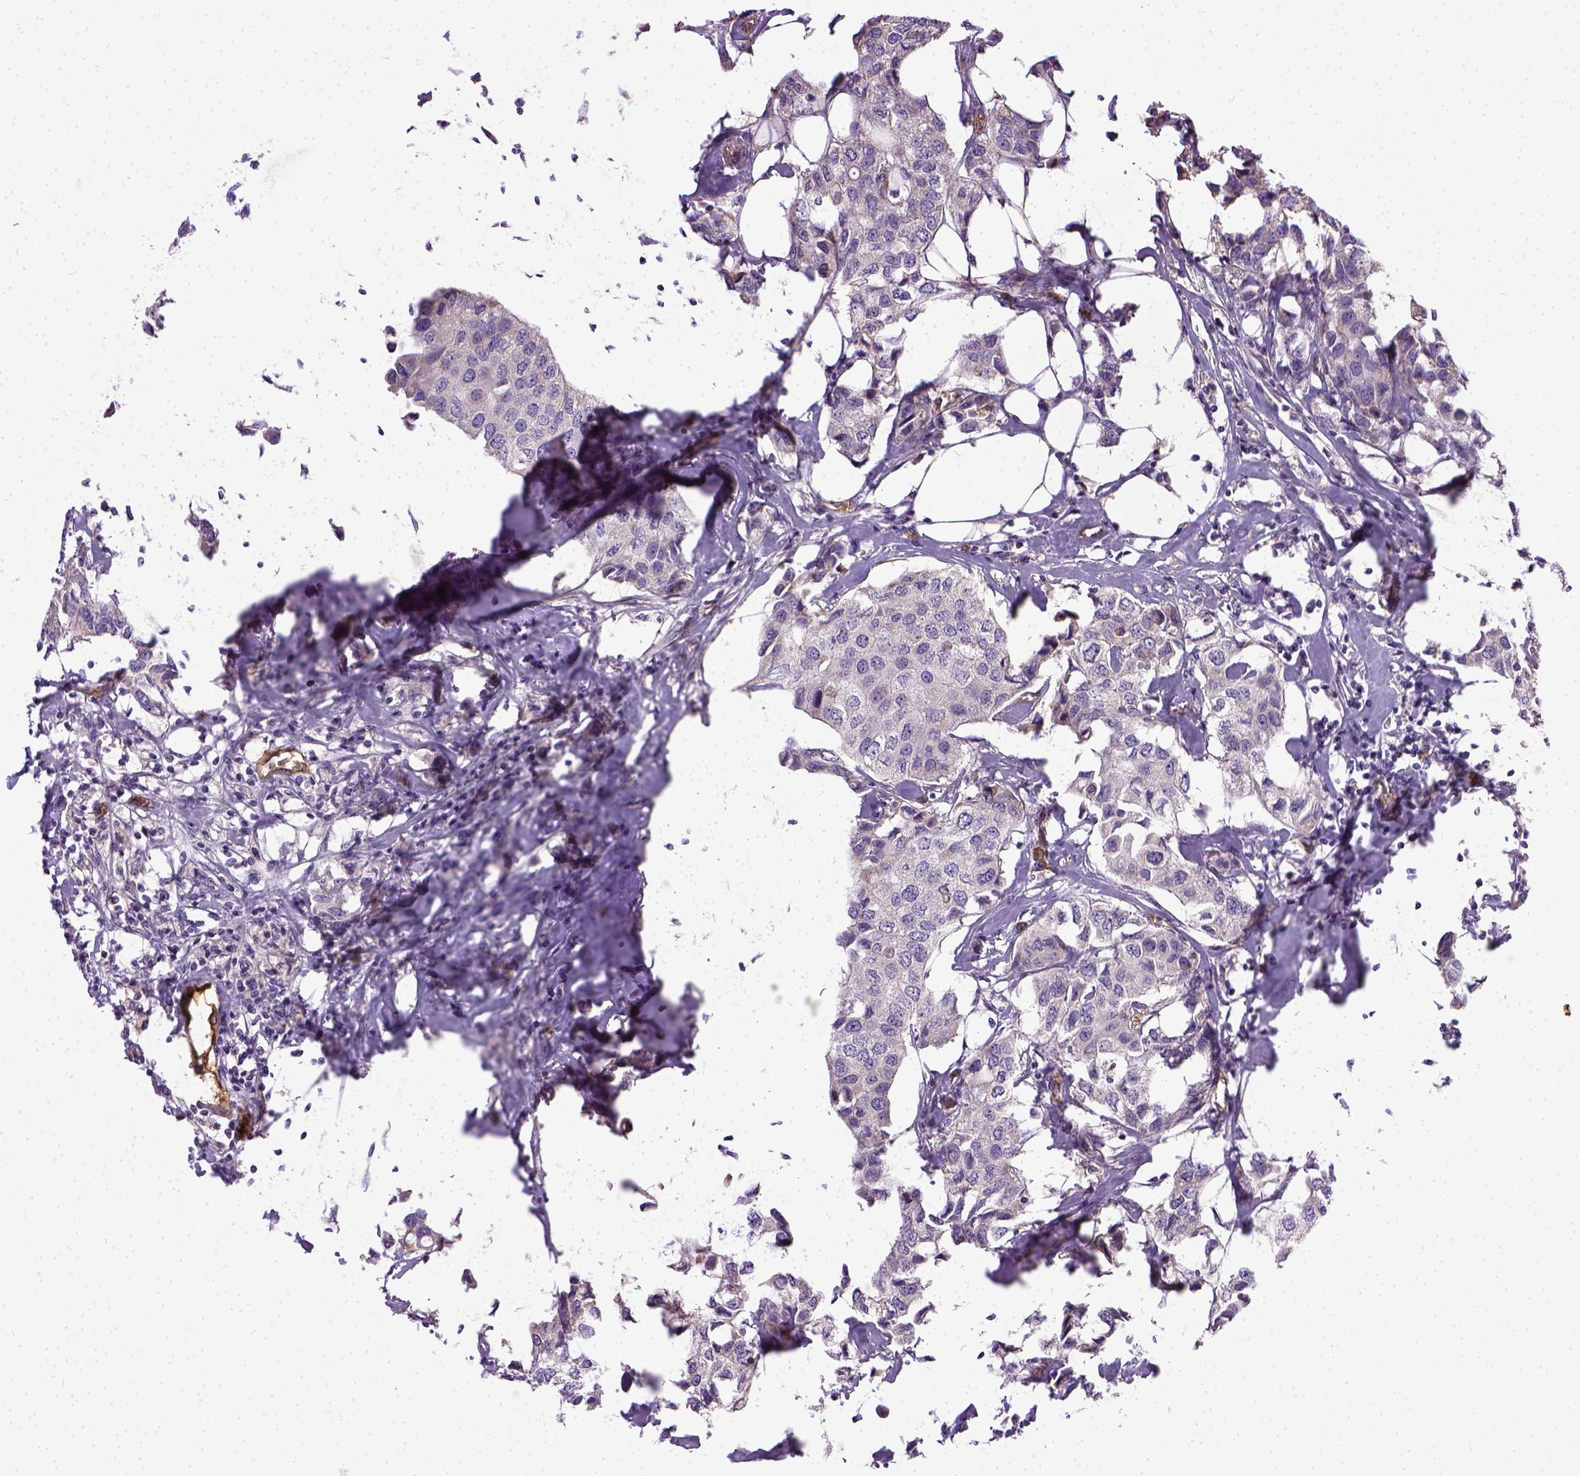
{"staining": {"intensity": "negative", "quantity": "none", "location": "none"}, "tissue": "breast cancer", "cell_type": "Tumor cells", "image_type": "cancer", "snomed": [{"axis": "morphology", "description": "Duct carcinoma"}, {"axis": "topography", "description": "Breast"}], "caption": "High power microscopy photomicrograph of an immunohistochemistry micrograph of breast invasive ductal carcinoma, revealing no significant staining in tumor cells.", "gene": "ENG", "patient": {"sex": "female", "age": 80}}